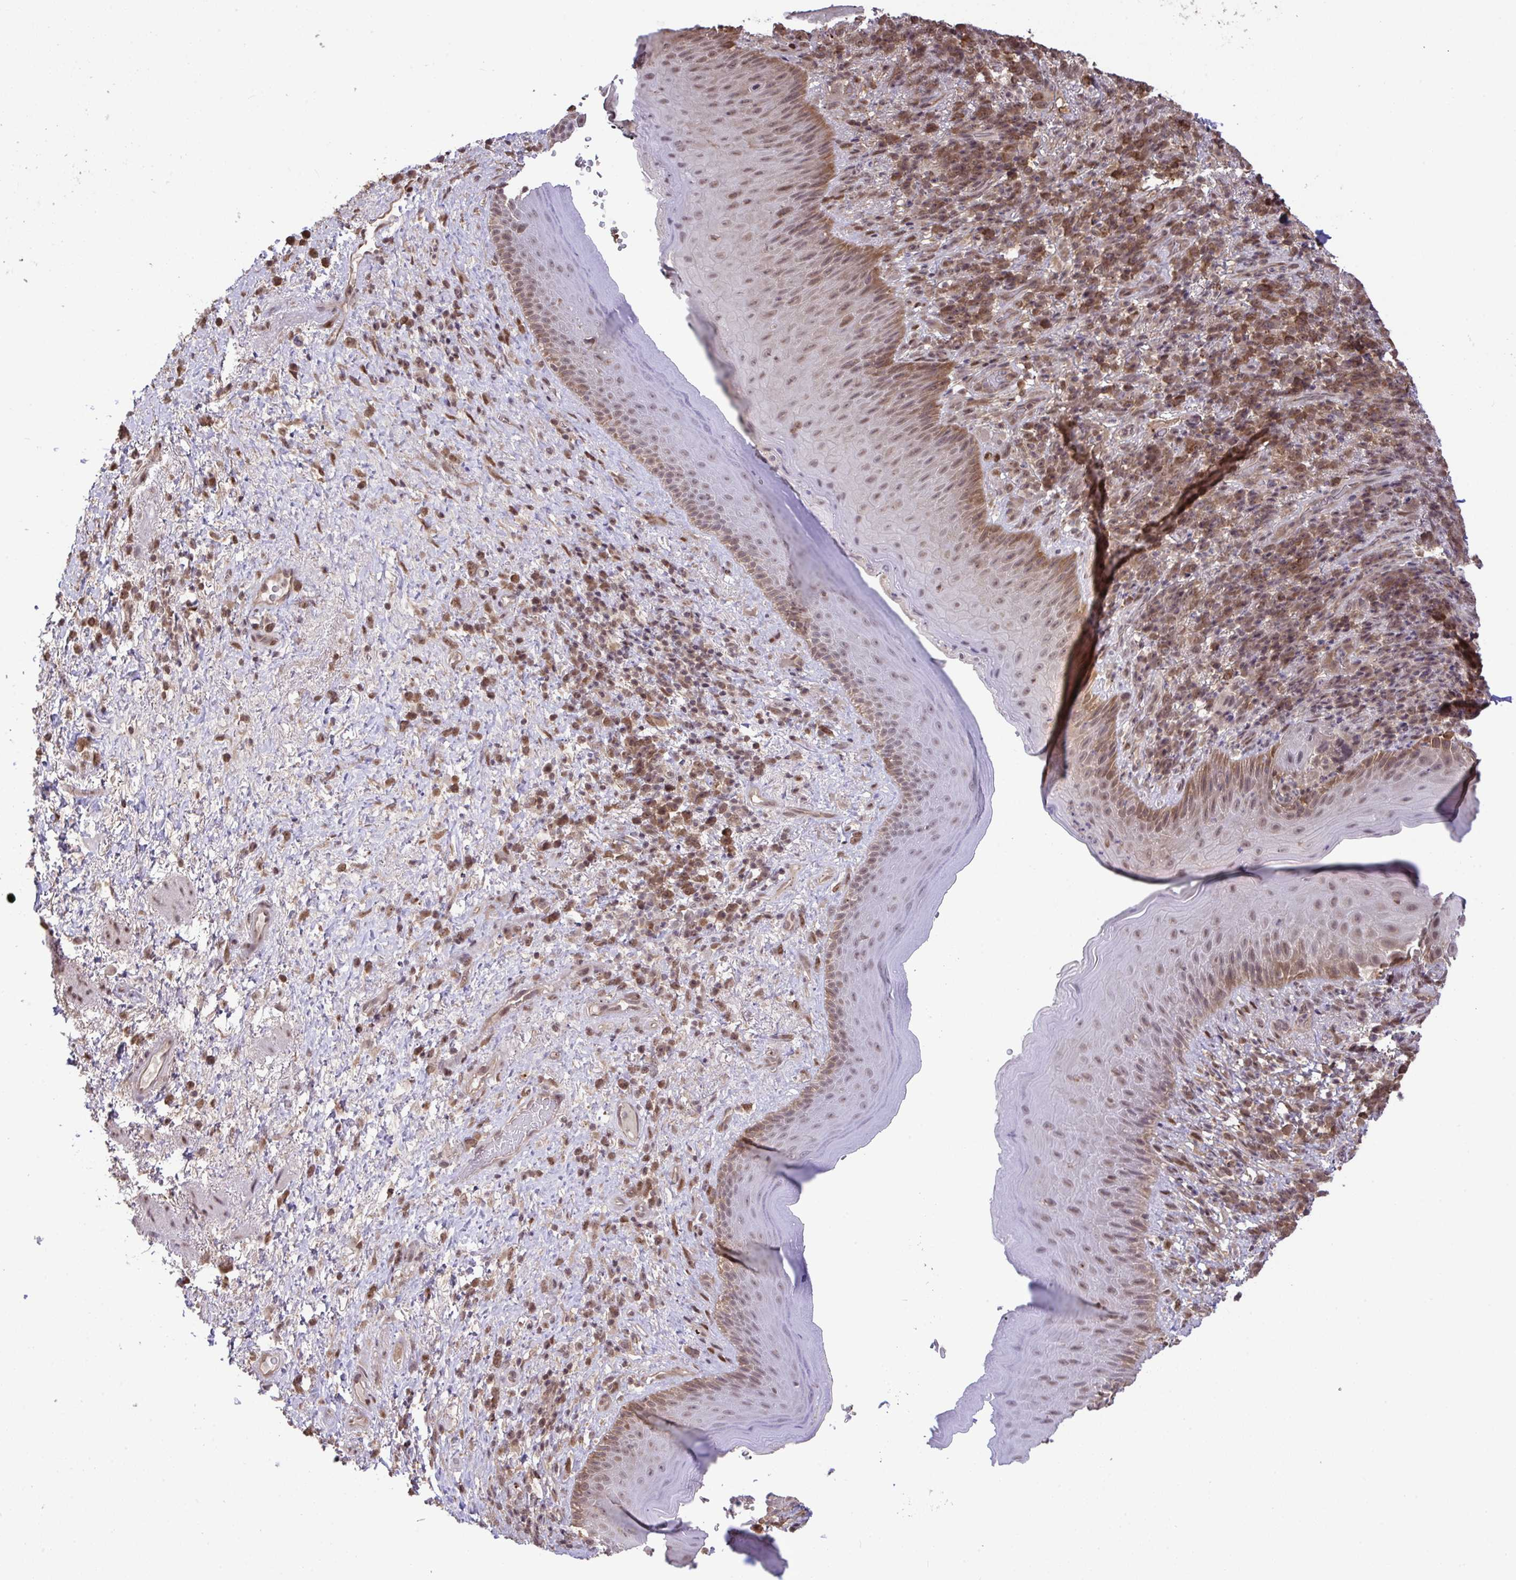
{"staining": {"intensity": "moderate", "quantity": "25%-75%", "location": "cytoplasmic/membranous,nuclear"}, "tissue": "skin", "cell_type": "Epidermal cells", "image_type": "normal", "snomed": [{"axis": "morphology", "description": "Normal tissue, NOS"}, {"axis": "topography", "description": "Anal"}], "caption": "Immunohistochemistry (DAB) staining of unremarkable human skin displays moderate cytoplasmic/membranous,nuclear protein positivity in about 25%-75% of epidermal cells.", "gene": "C12orf57", "patient": {"sex": "male", "age": 78}}